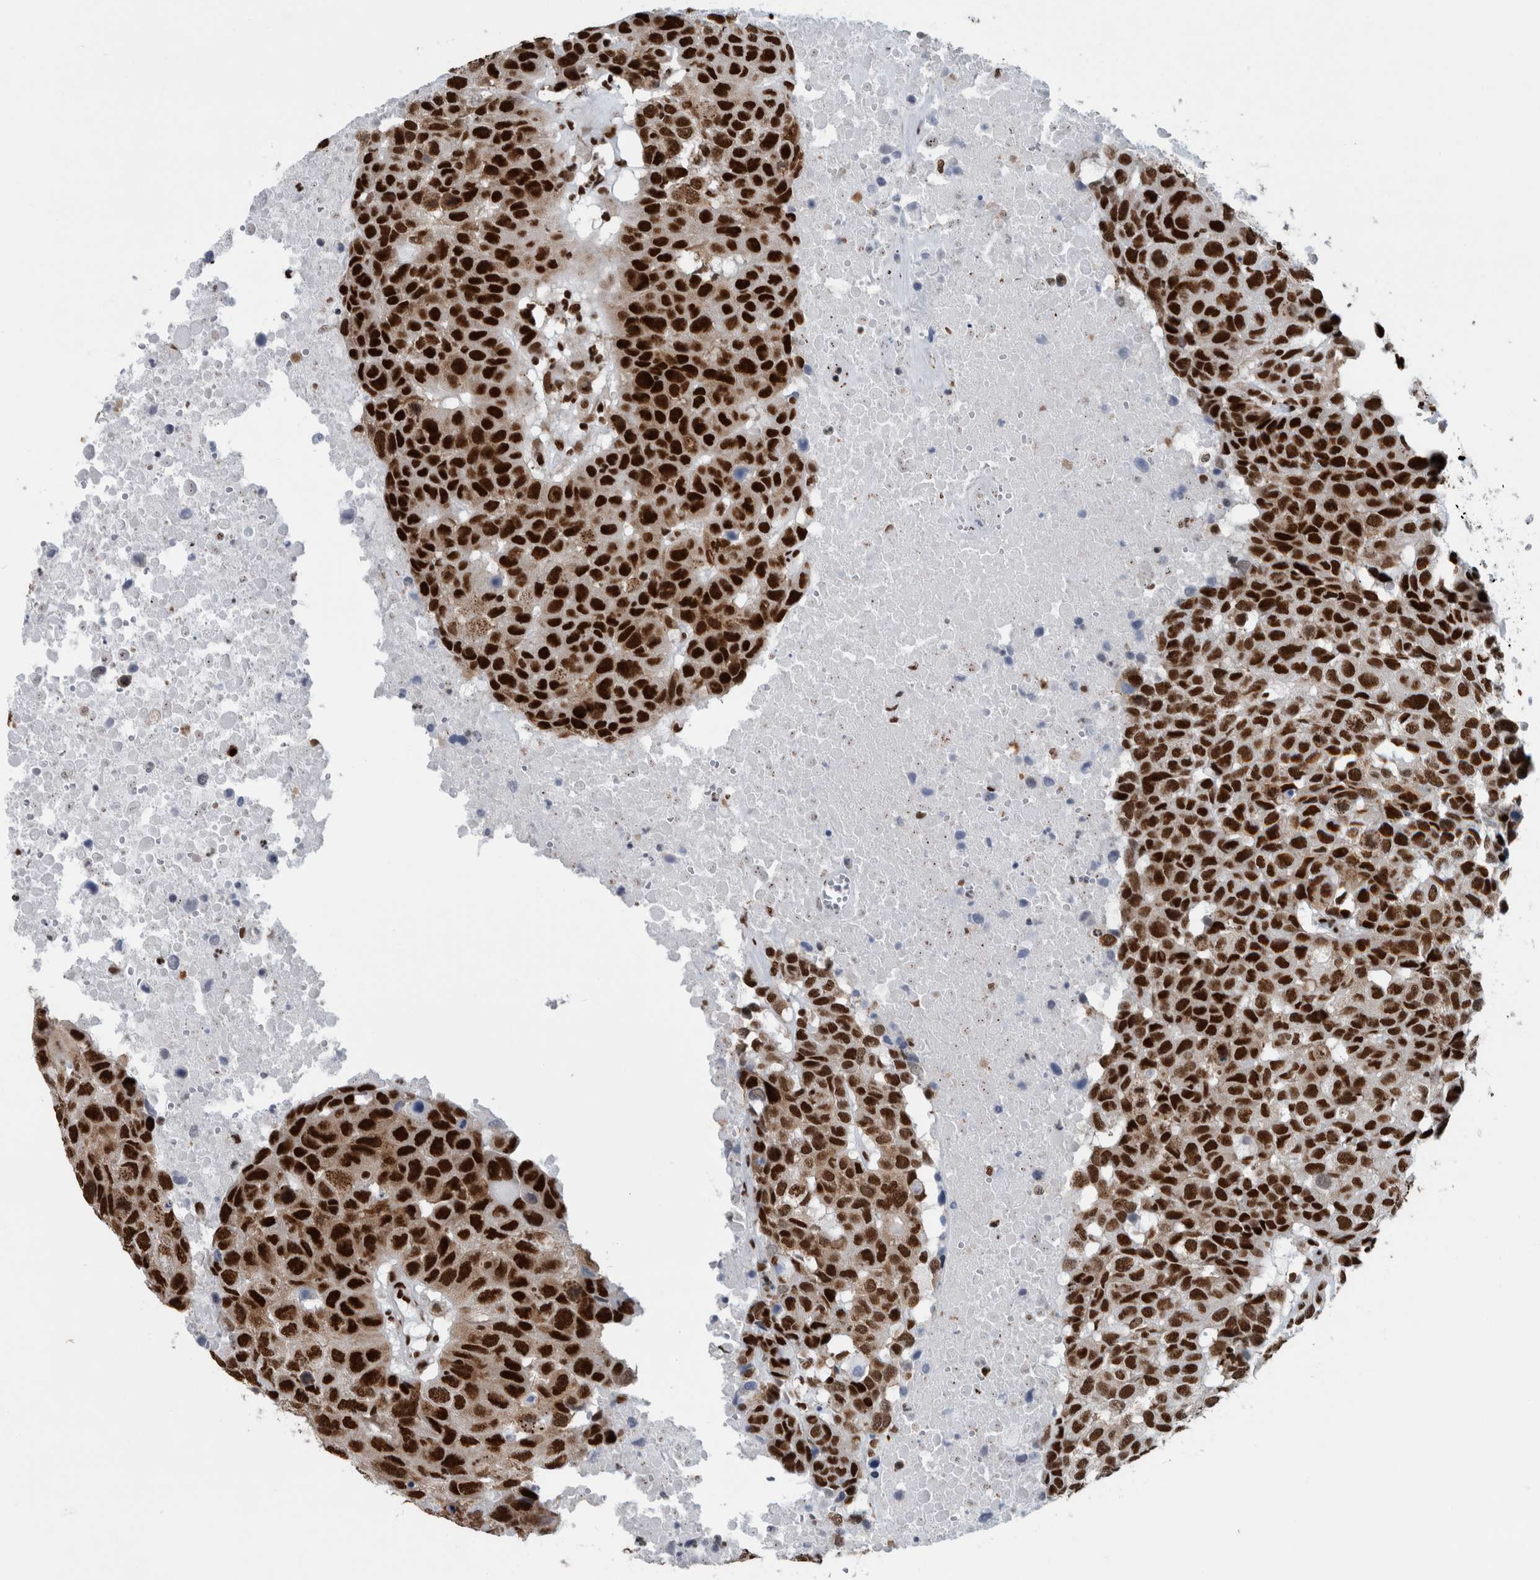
{"staining": {"intensity": "strong", "quantity": ">75%", "location": "nuclear"}, "tissue": "head and neck cancer", "cell_type": "Tumor cells", "image_type": "cancer", "snomed": [{"axis": "morphology", "description": "Squamous cell carcinoma, NOS"}, {"axis": "topography", "description": "Head-Neck"}], "caption": "IHC of head and neck cancer demonstrates high levels of strong nuclear positivity in about >75% of tumor cells. (DAB IHC with brightfield microscopy, high magnification).", "gene": "DNMT3A", "patient": {"sex": "male", "age": 66}}